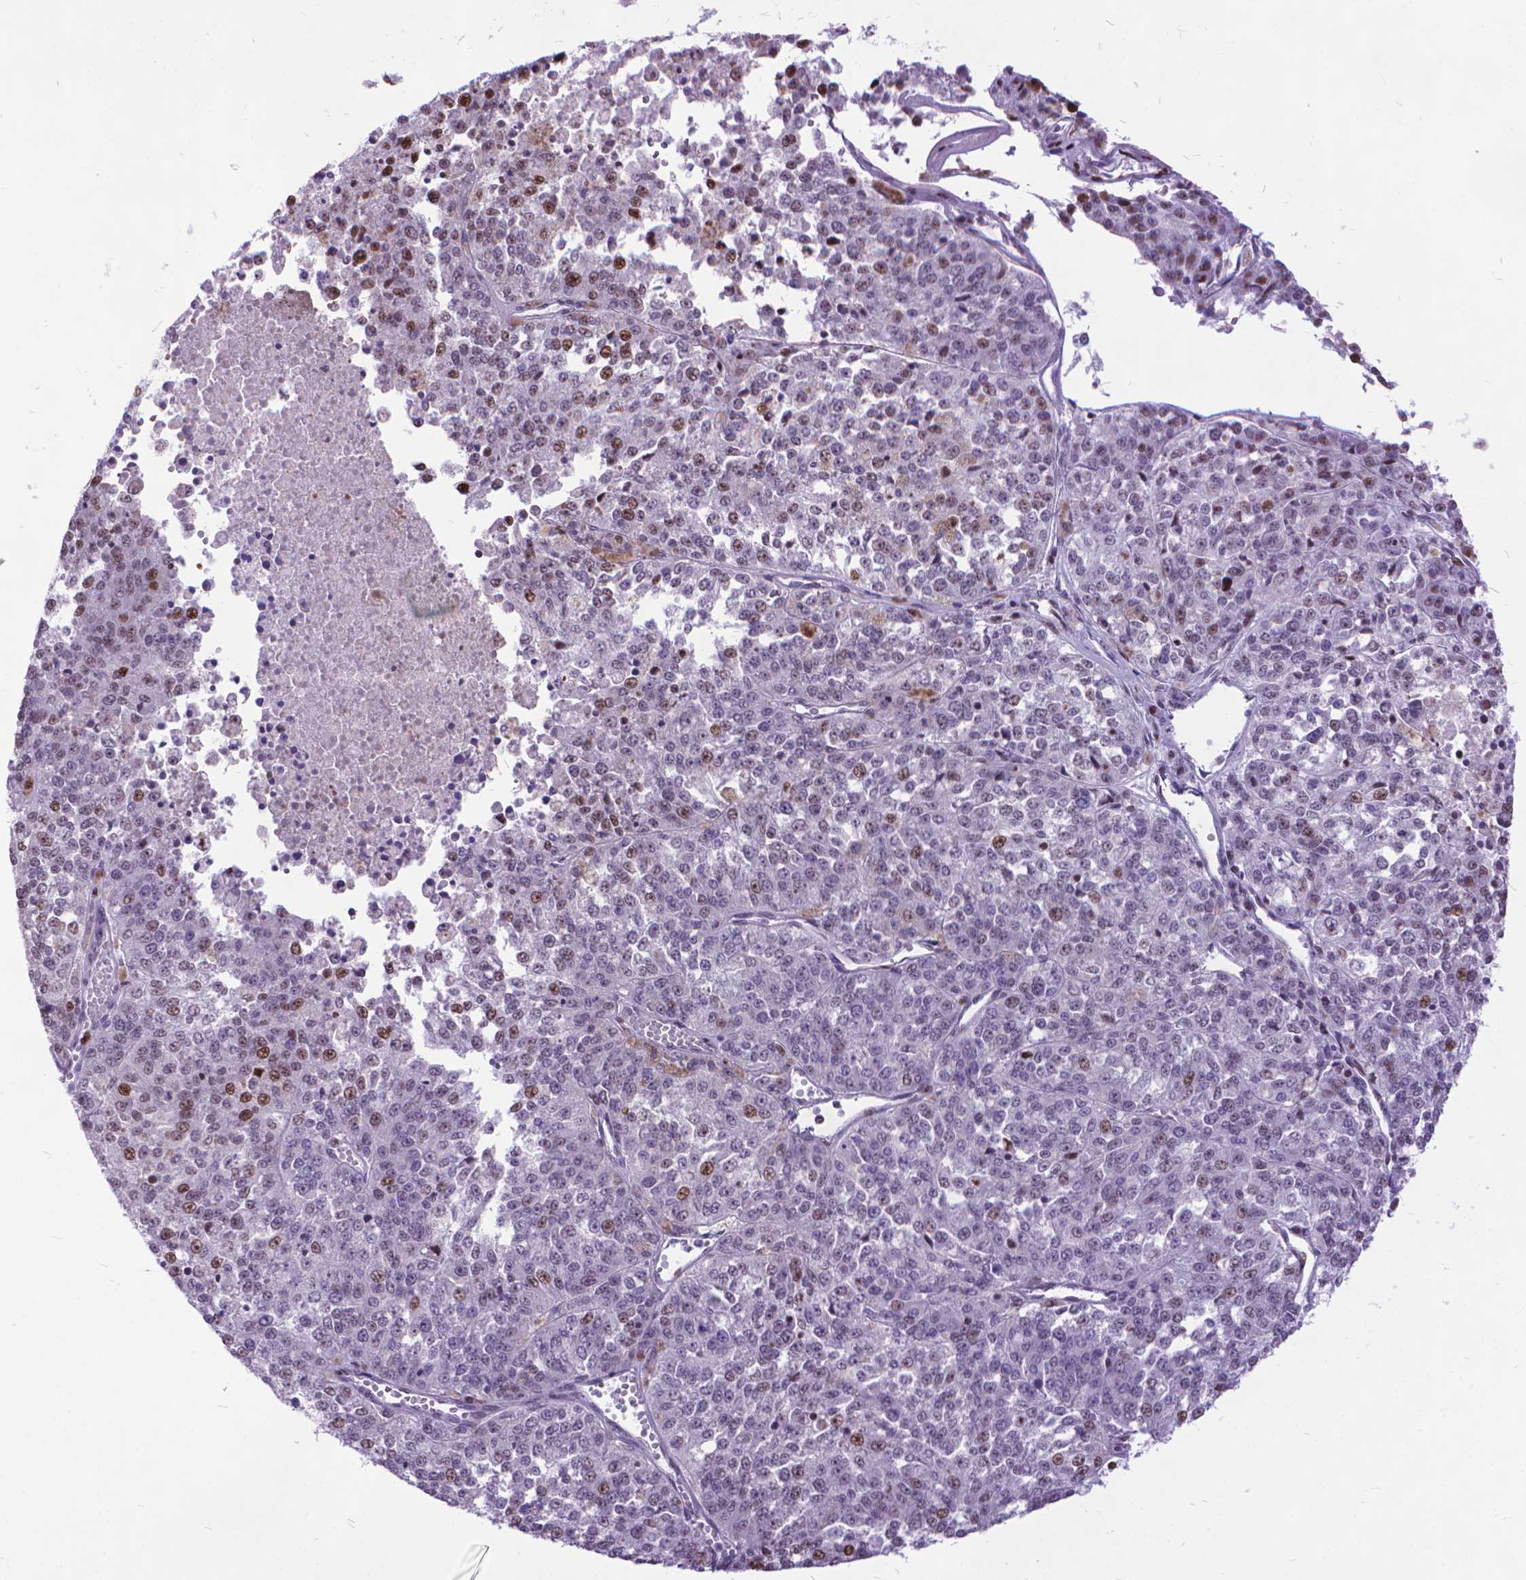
{"staining": {"intensity": "moderate", "quantity": "<25%", "location": "nuclear"}, "tissue": "melanoma", "cell_type": "Tumor cells", "image_type": "cancer", "snomed": [{"axis": "morphology", "description": "Malignant melanoma, Metastatic site"}, {"axis": "topography", "description": "Lymph node"}], "caption": "Human melanoma stained with a brown dye shows moderate nuclear positive positivity in about <25% of tumor cells.", "gene": "POLE4", "patient": {"sex": "female", "age": 64}}